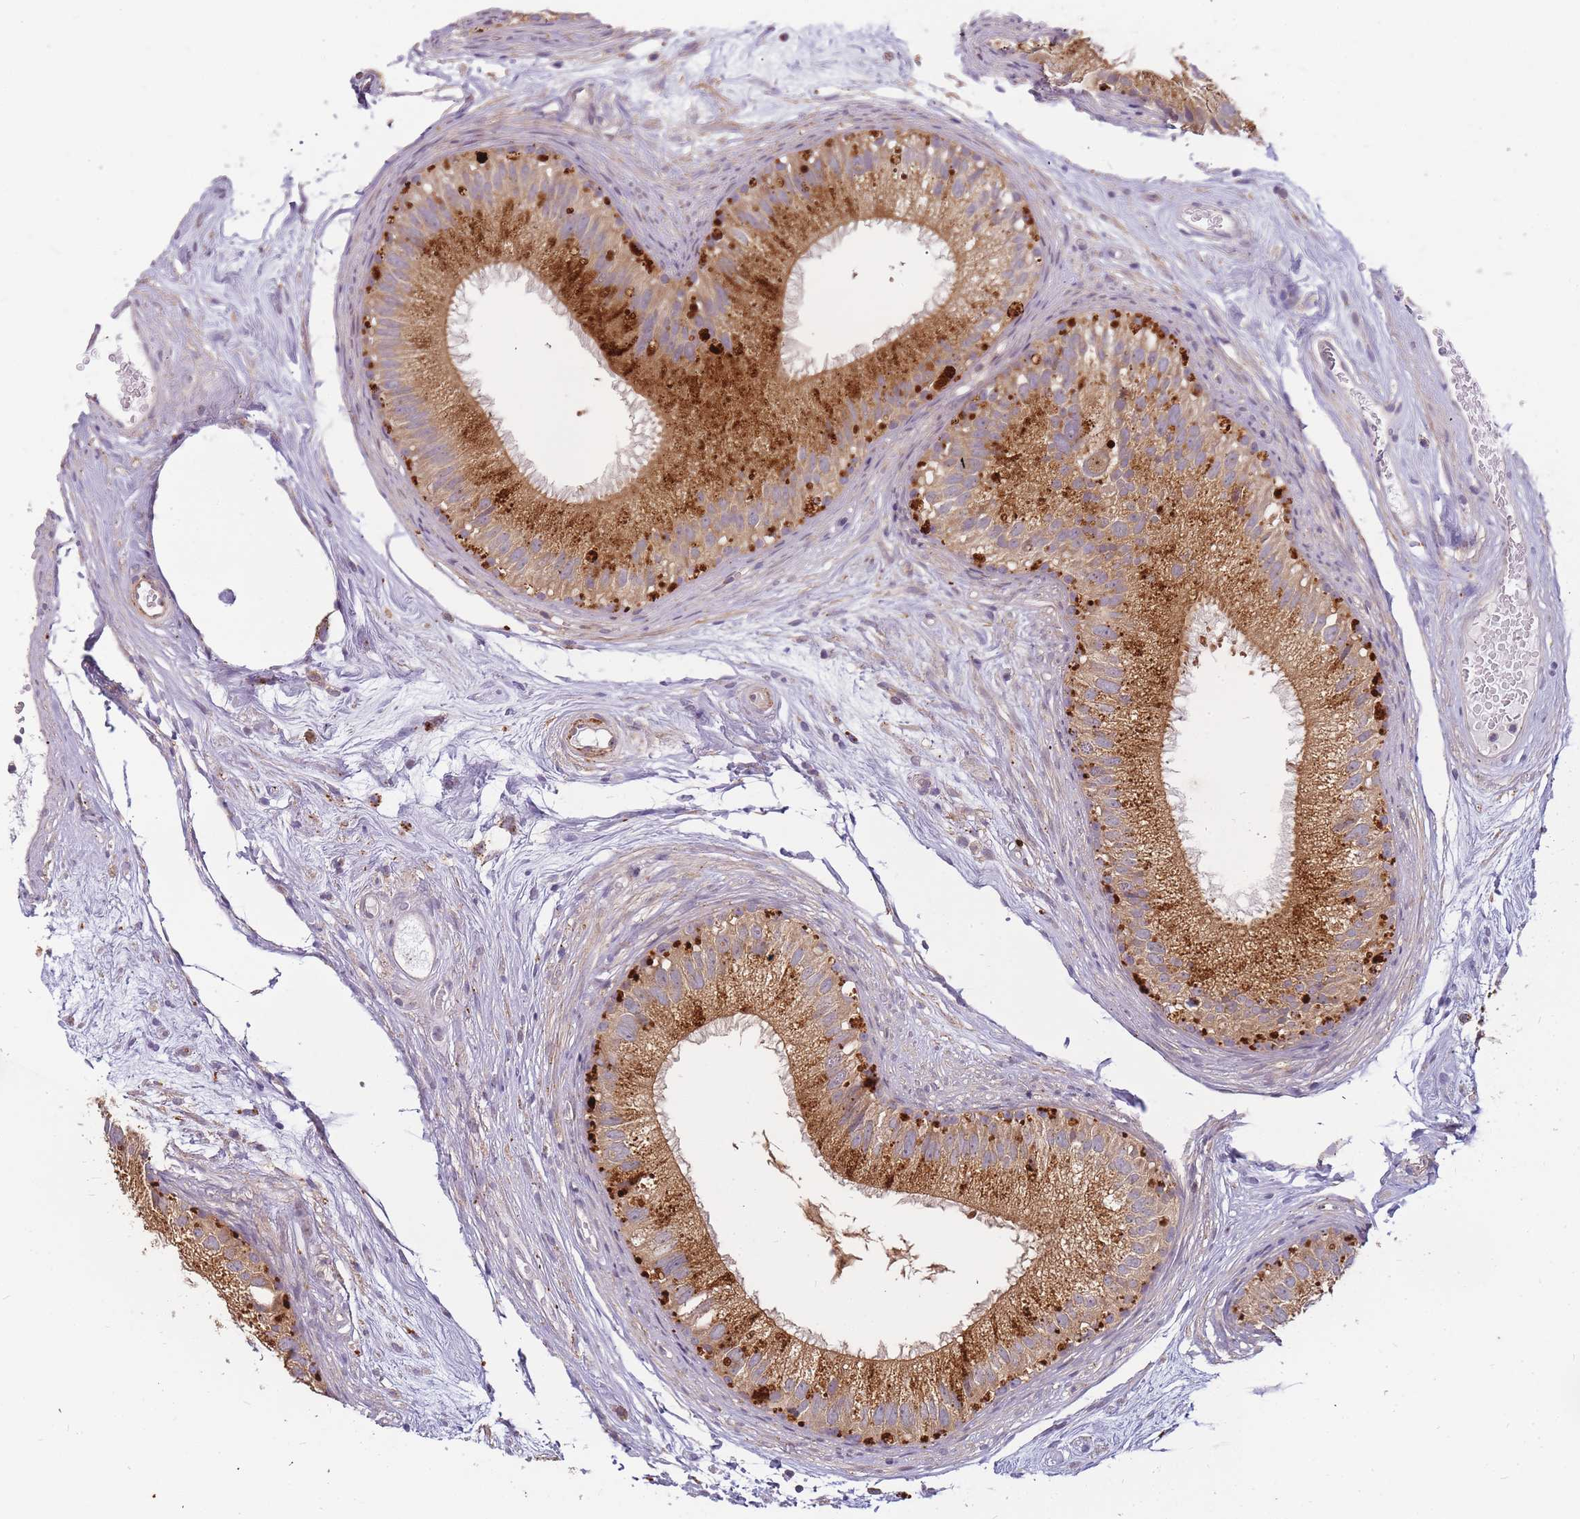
{"staining": {"intensity": "strong", "quantity": ">75%", "location": "cytoplasmic/membranous"}, "tissue": "epididymis", "cell_type": "Glandular cells", "image_type": "normal", "snomed": [{"axis": "morphology", "description": "Normal tissue, NOS"}, {"axis": "topography", "description": "Epididymis"}], "caption": "The histopathology image exhibits staining of benign epididymis, revealing strong cytoplasmic/membranous protein positivity (brown color) within glandular cells. The staining was performed using DAB, with brown indicating positive protein expression. Nuclei are stained blue with hematoxylin.", "gene": "ATG5", "patient": {"sex": "male", "age": 77}}